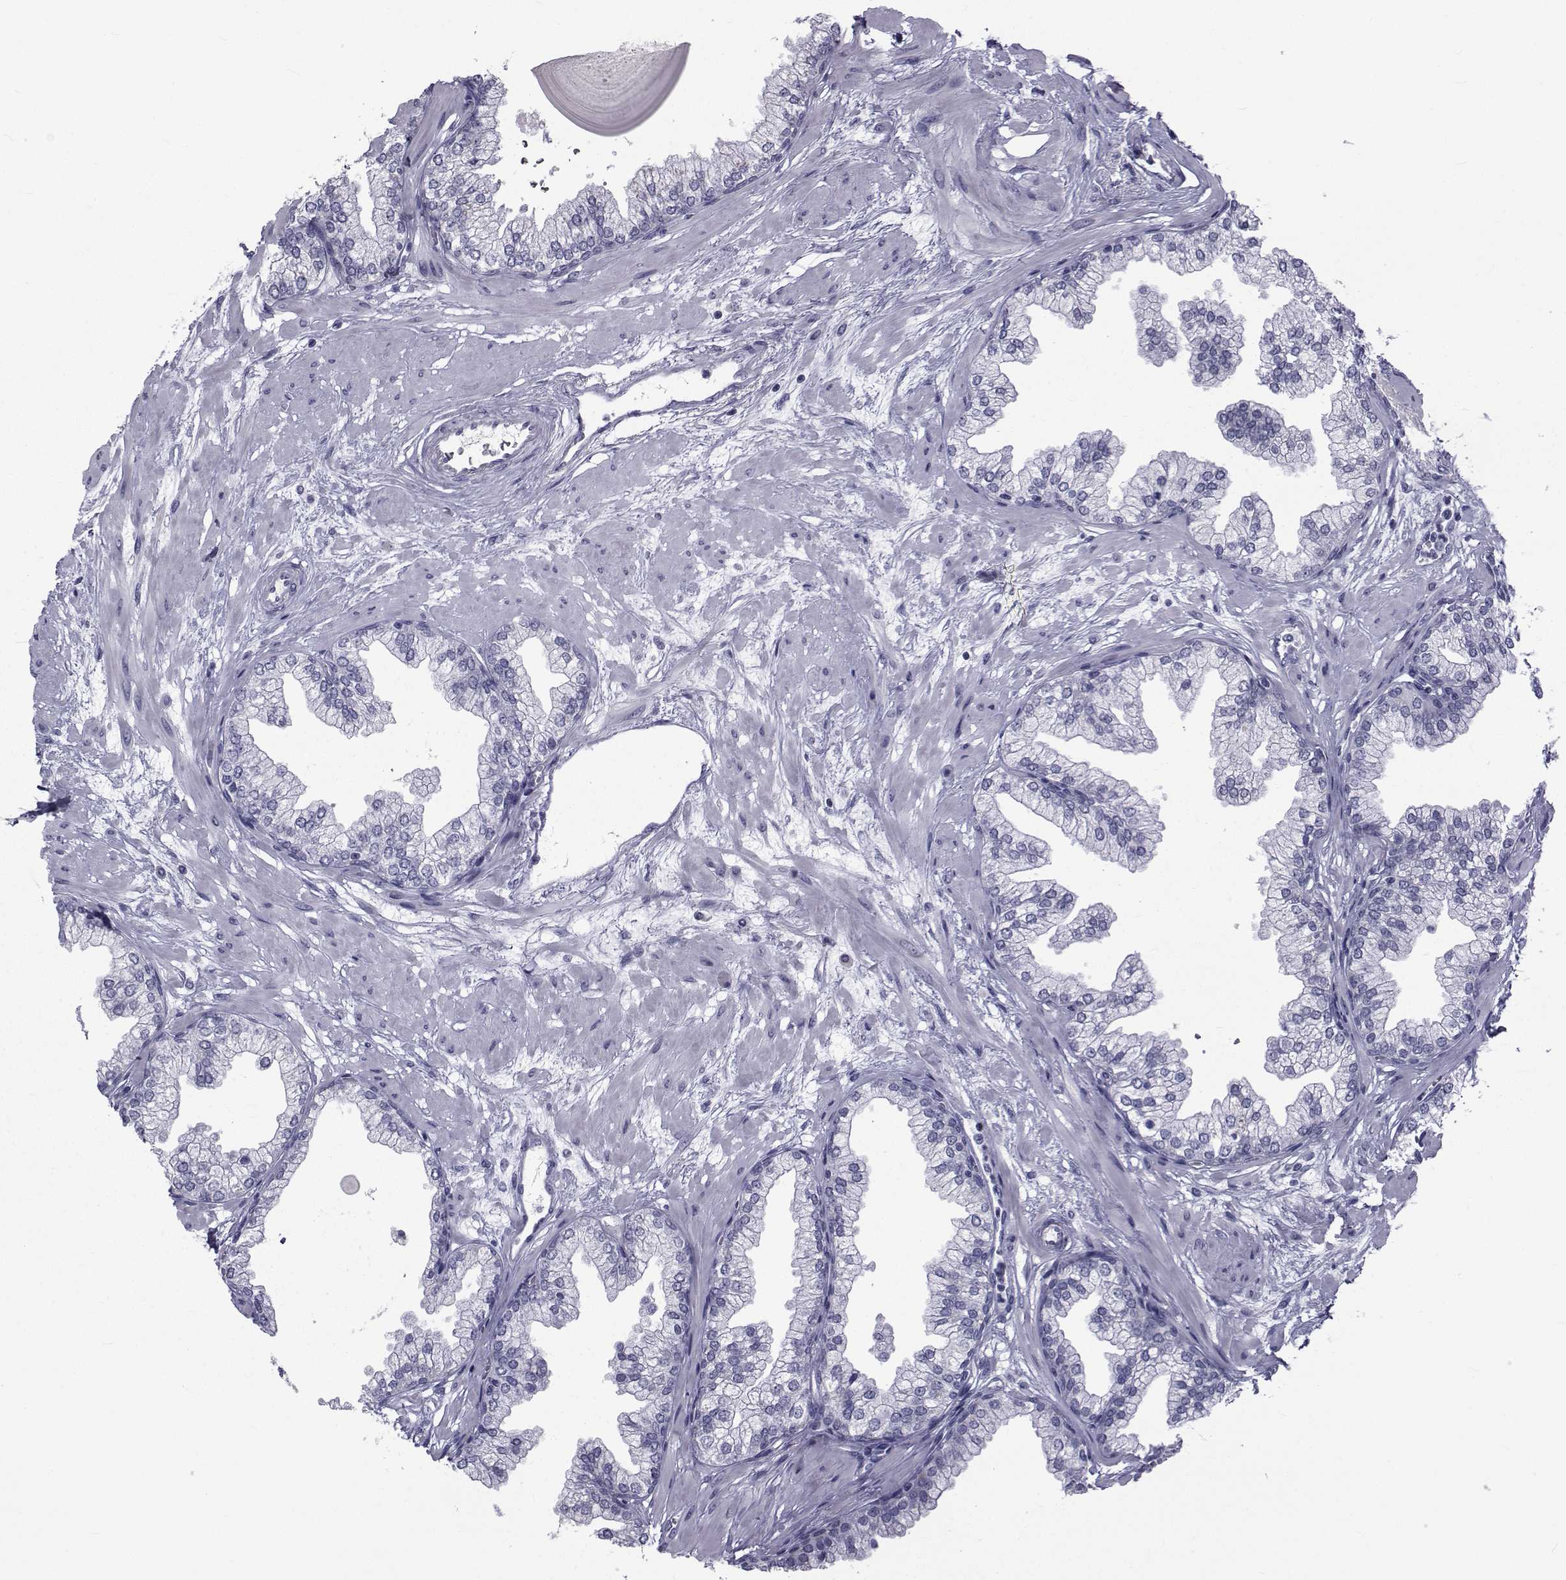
{"staining": {"intensity": "negative", "quantity": "none", "location": "none"}, "tissue": "prostate", "cell_type": "Glandular cells", "image_type": "normal", "snomed": [{"axis": "morphology", "description": "Normal tissue, NOS"}, {"axis": "topography", "description": "Prostate"}, {"axis": "topography", "description": "Peripheral nerve tissue"}], "caption": "Micrograph shows no protein staining in glandular cells of normal prostate. (DAB IHC visualized using brightfield microscopy, high magnification).", "gene": "FDXR", "patient": {"sex": "male", "age": 61}}